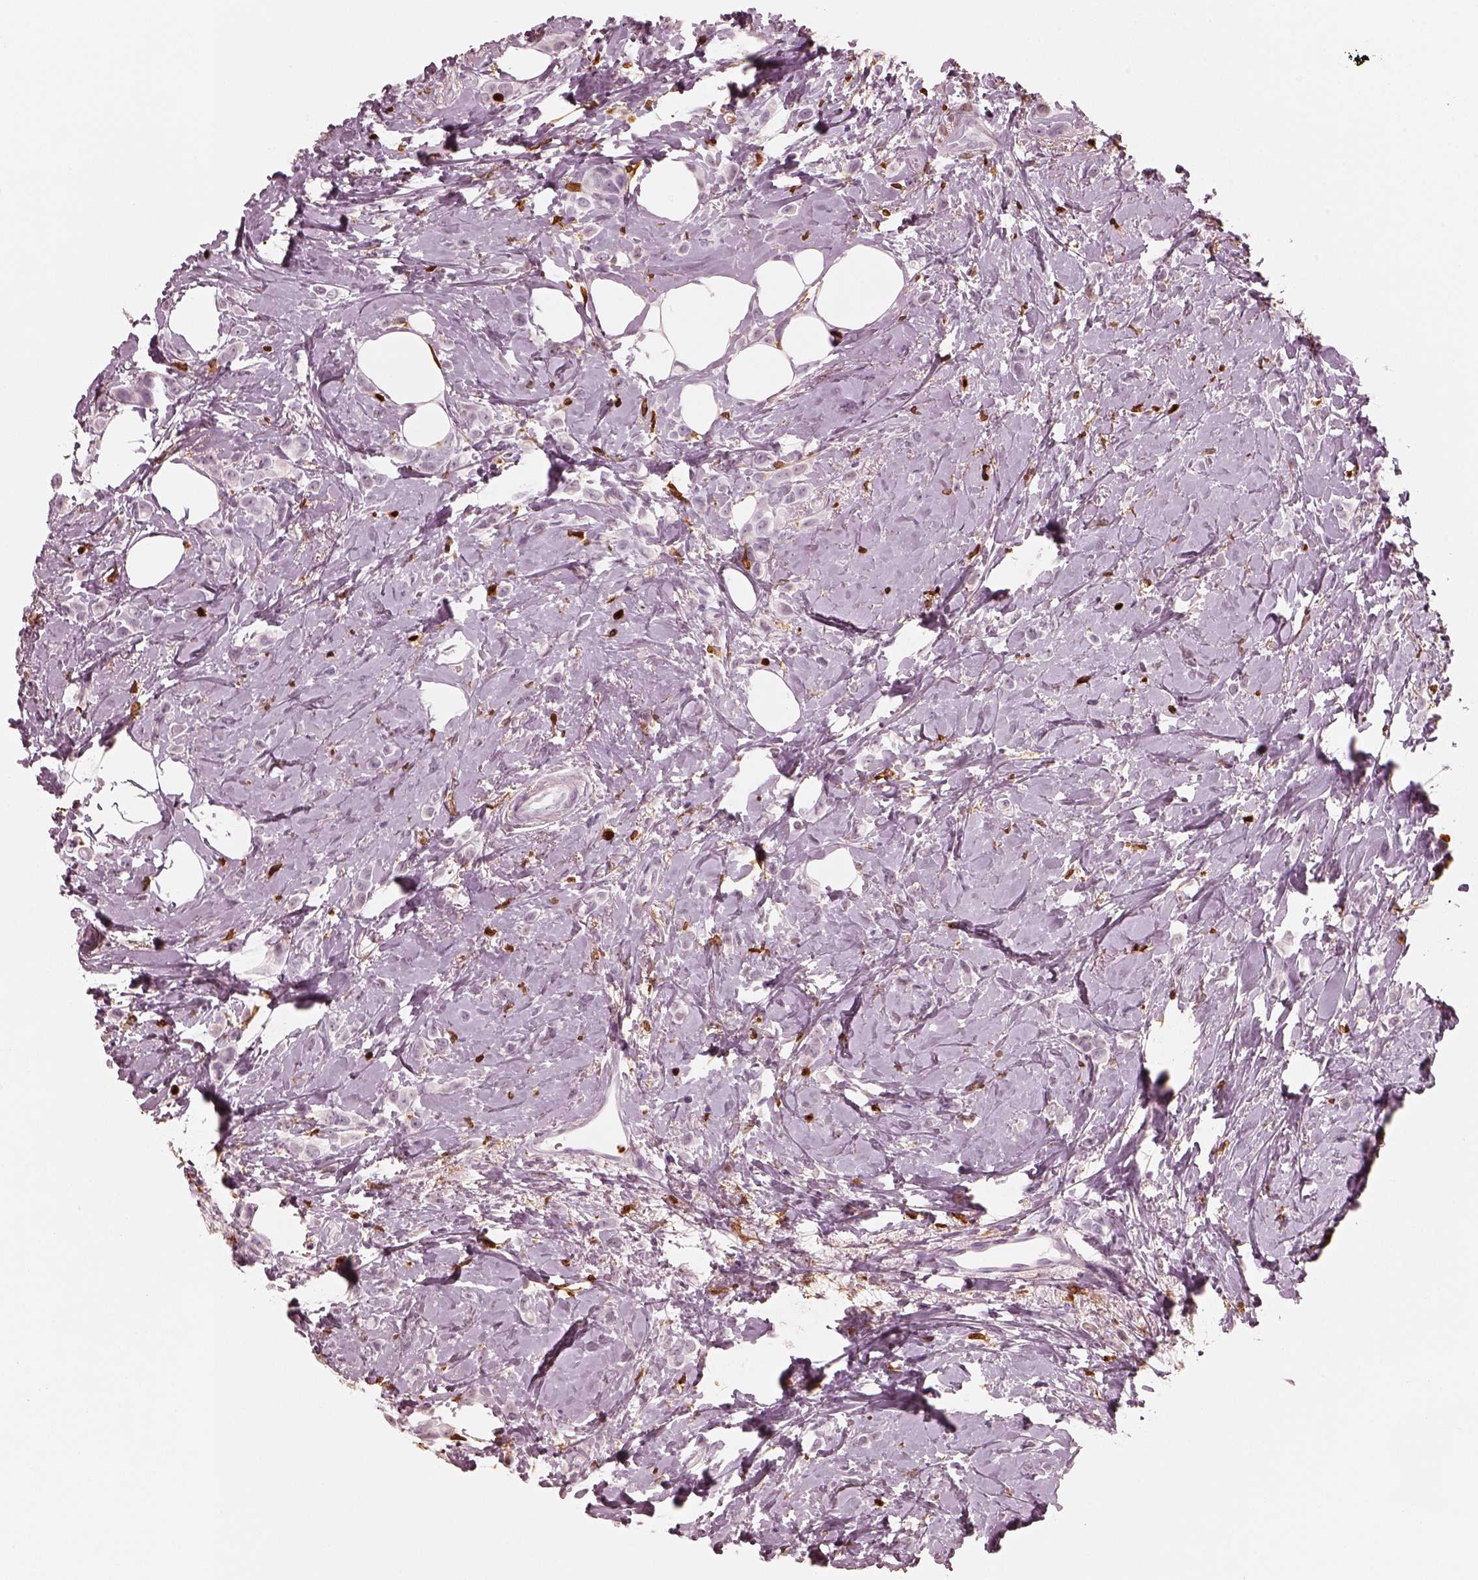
{"staining": {"intensity": "negative", "quantity": "none", "location": "none"}, "tissue": "breast cancer", "cell_type": "Tumor cells", "image_type": "cancer", "snomed": [{"axis": "morphology", "description": "Lobular carcinoma"}, {"axis": "topography", "description": "Breast"}], "caption": "This is an IHC photomicrograph of breast cancer (lobular carcinoma). There is no expression in tumor cells.", "gene": "ALOX5", "patient": {"sex": "female", "age": 66}}